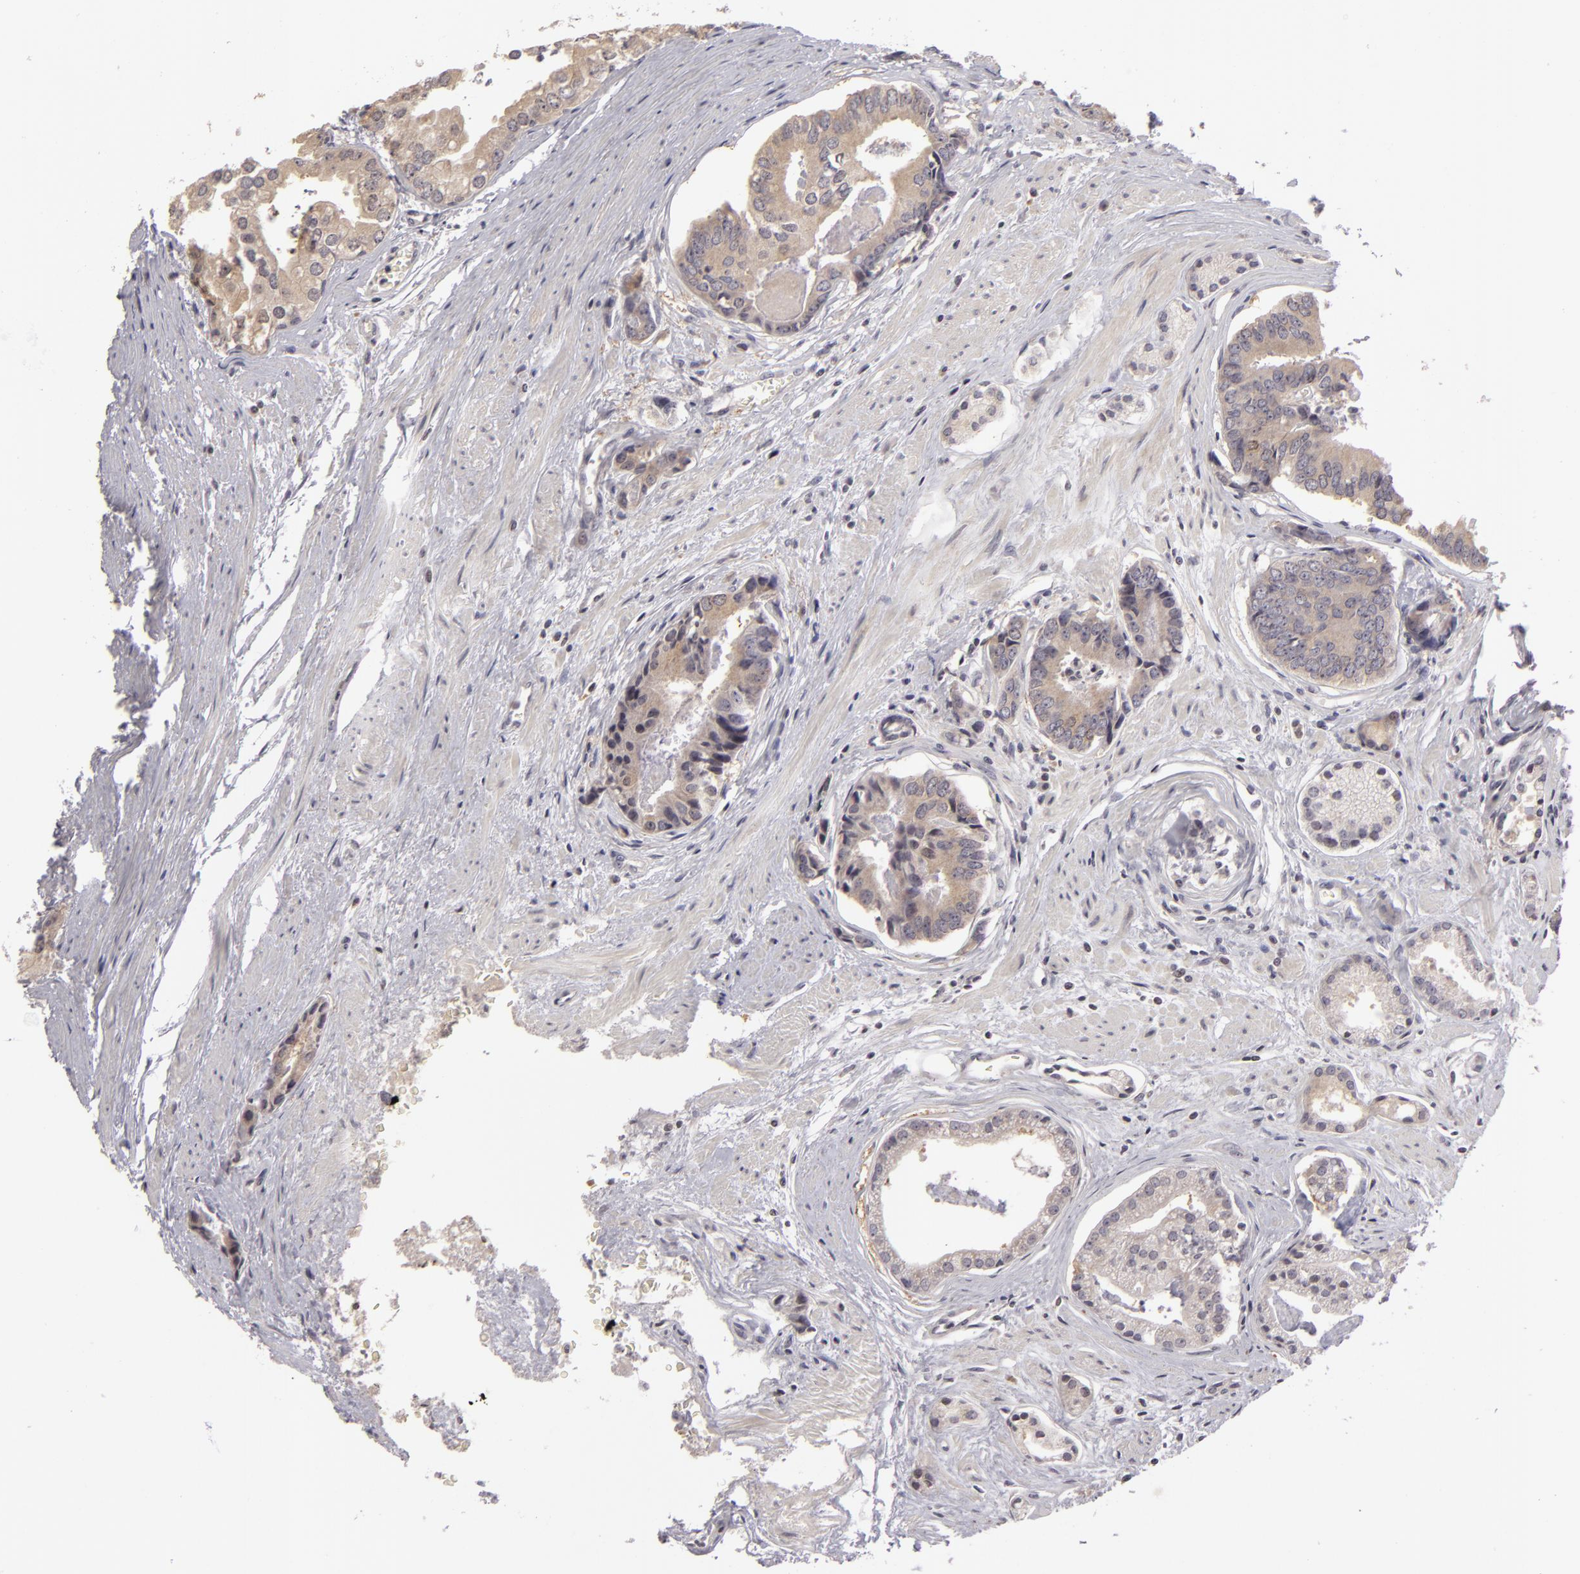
{"staining": {"intensity": "negative", "quantity": "none", "location": "none"}, "tissue": "prostate cancer", "cell_type": "Tumor cells", "image_type": "cancer", "snomed": [{"axis": "morphology", "description": "Adenocarcinoma, High grade"}, {"axis": "topography", "description": "Prostate"}], "caption": "Immunohistochemistry (IHC) image of human prostate cancer stained for a protein (brown), which displays no staining in tumor cells.", "gene": "AKAP6", "patient": {"sex": "male", "age": 56}}